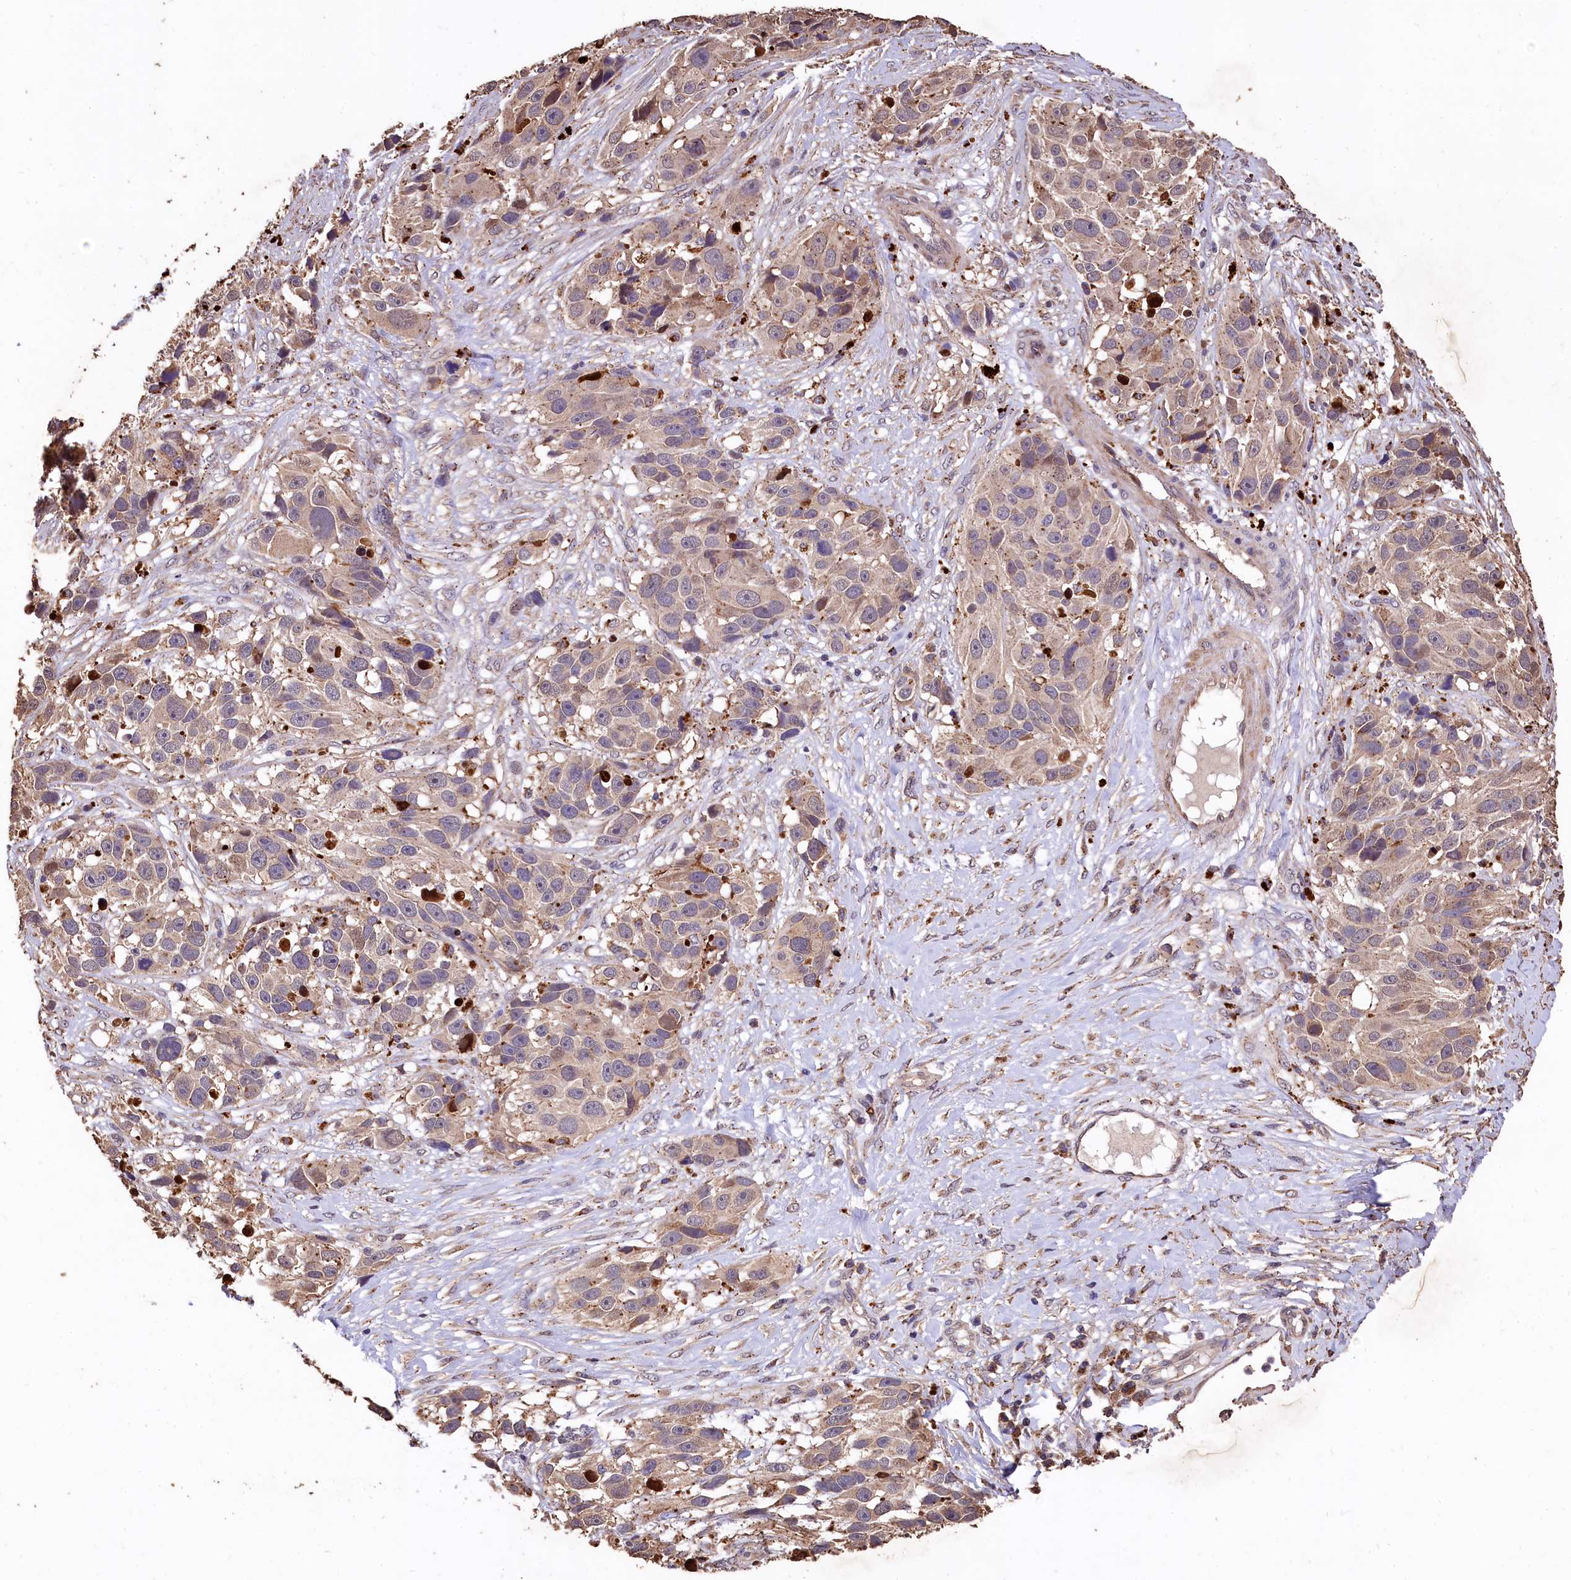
{"staining": {"intensity": "weak", "quantity": "25%-75%", "location": "cytoplasmic/membranous"}, "tissue": "melanoma", "cell_type": "Tumor cells", "image_type": "cancer", "snomed": [{"axis": "morphology", "description": "Malignant melanoma, NOS"}, {"axis": "topography", "description": "Skin"}], "caption": "Human melanoma stained for a protein (brown) reveals weak cytoplasmic/membranous positive staining in approximately 25%-75% of tumor cells.", "gene": "LSM4", "patient": {"sex": "male", "age": 84}}